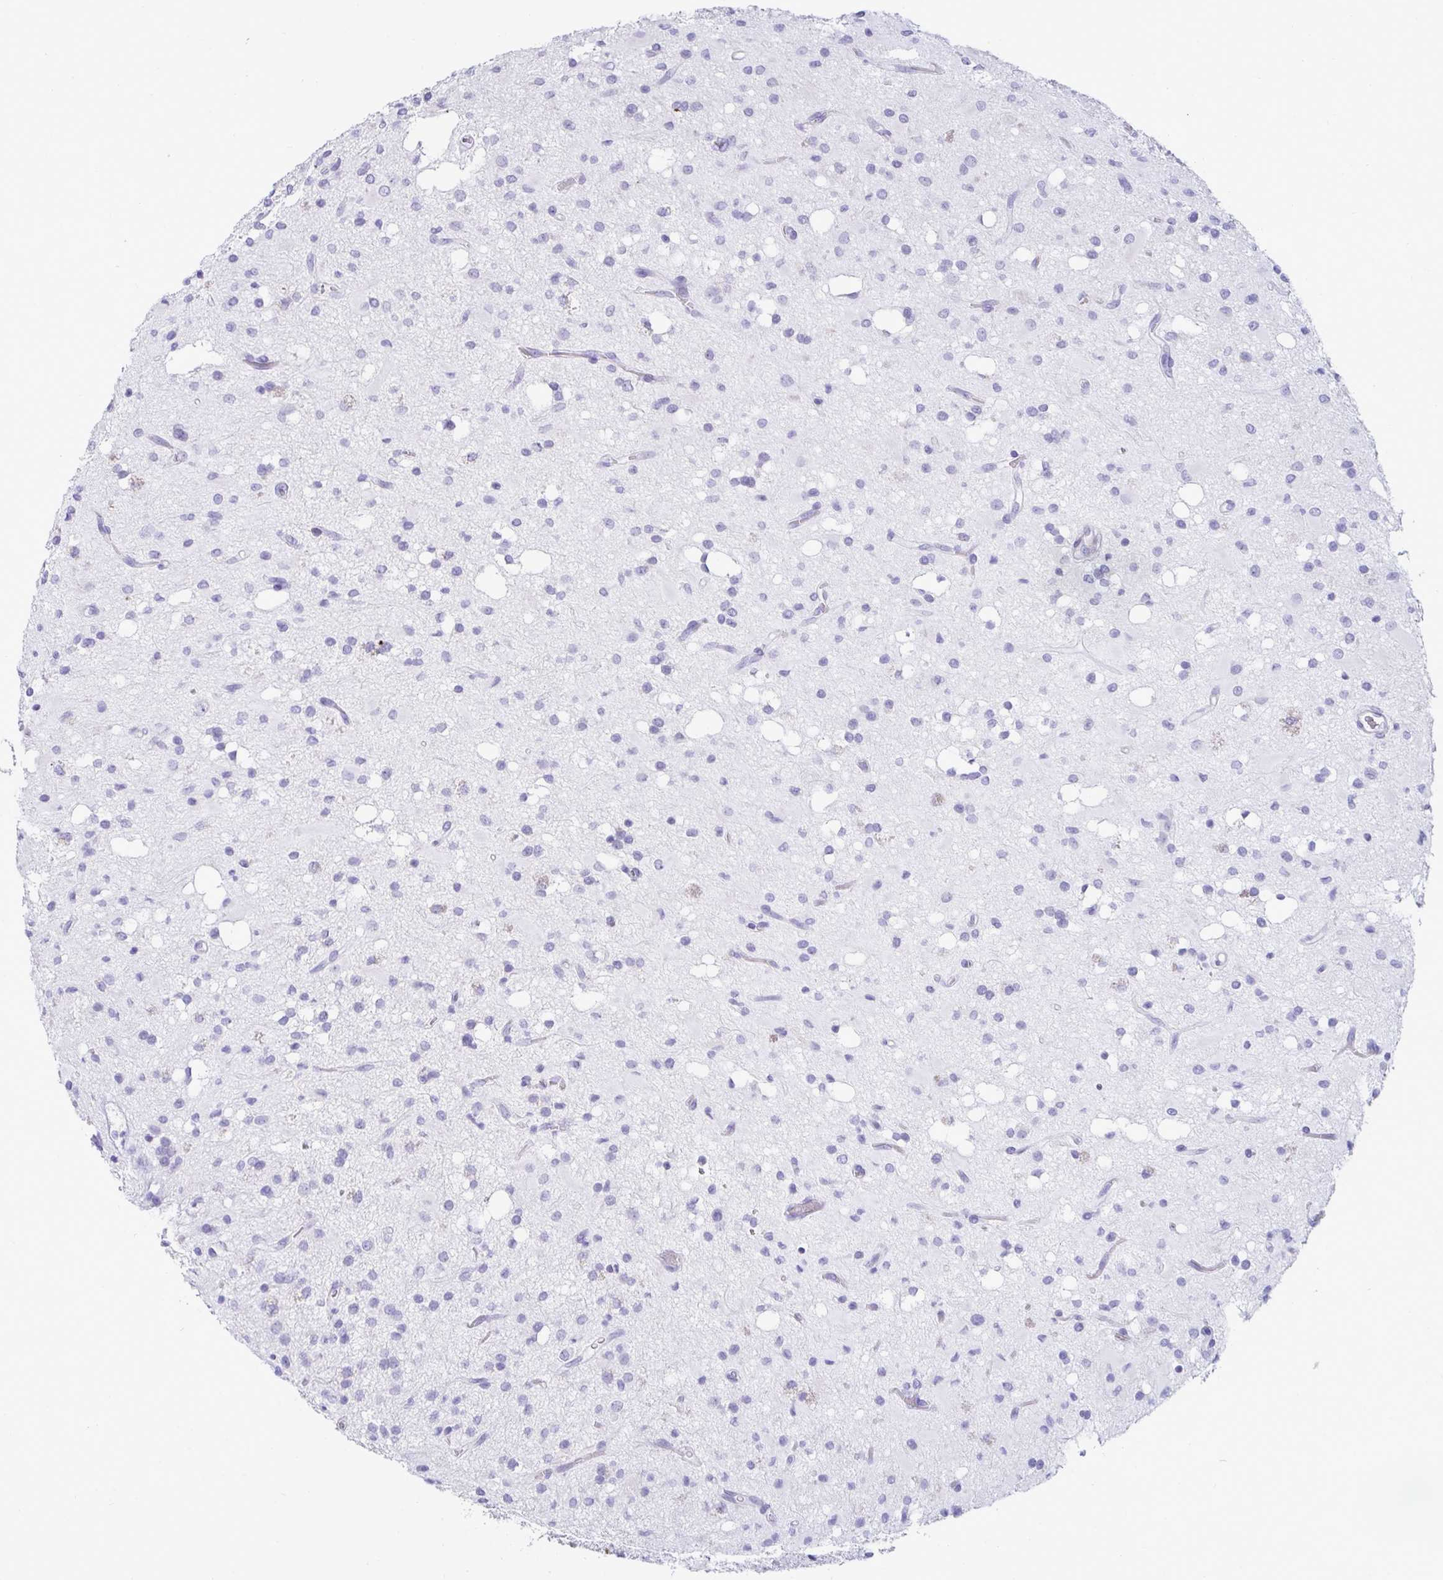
{"staining": {"intensity": "negative", "quantity": "none", "location": "none"}, "tissue": "glioma", "cell_type": "Tumor cells", "image_type": "cancer", "snomed": [{"axis": "morphology", "description": "Glioma, malignant, Low grade"}, {"axis": "topography", "description": "Brain"}], "caption": "Immunohistochemistry micrograph of neoplastic tissue: human malignant glioma (low-grade) stained with DAB (3,3'-diaminobenzidine) reveals no significant protein expression in tumor cells.", "gene": "TFPI2", "patient": {"sex": "female", "age": 33}}